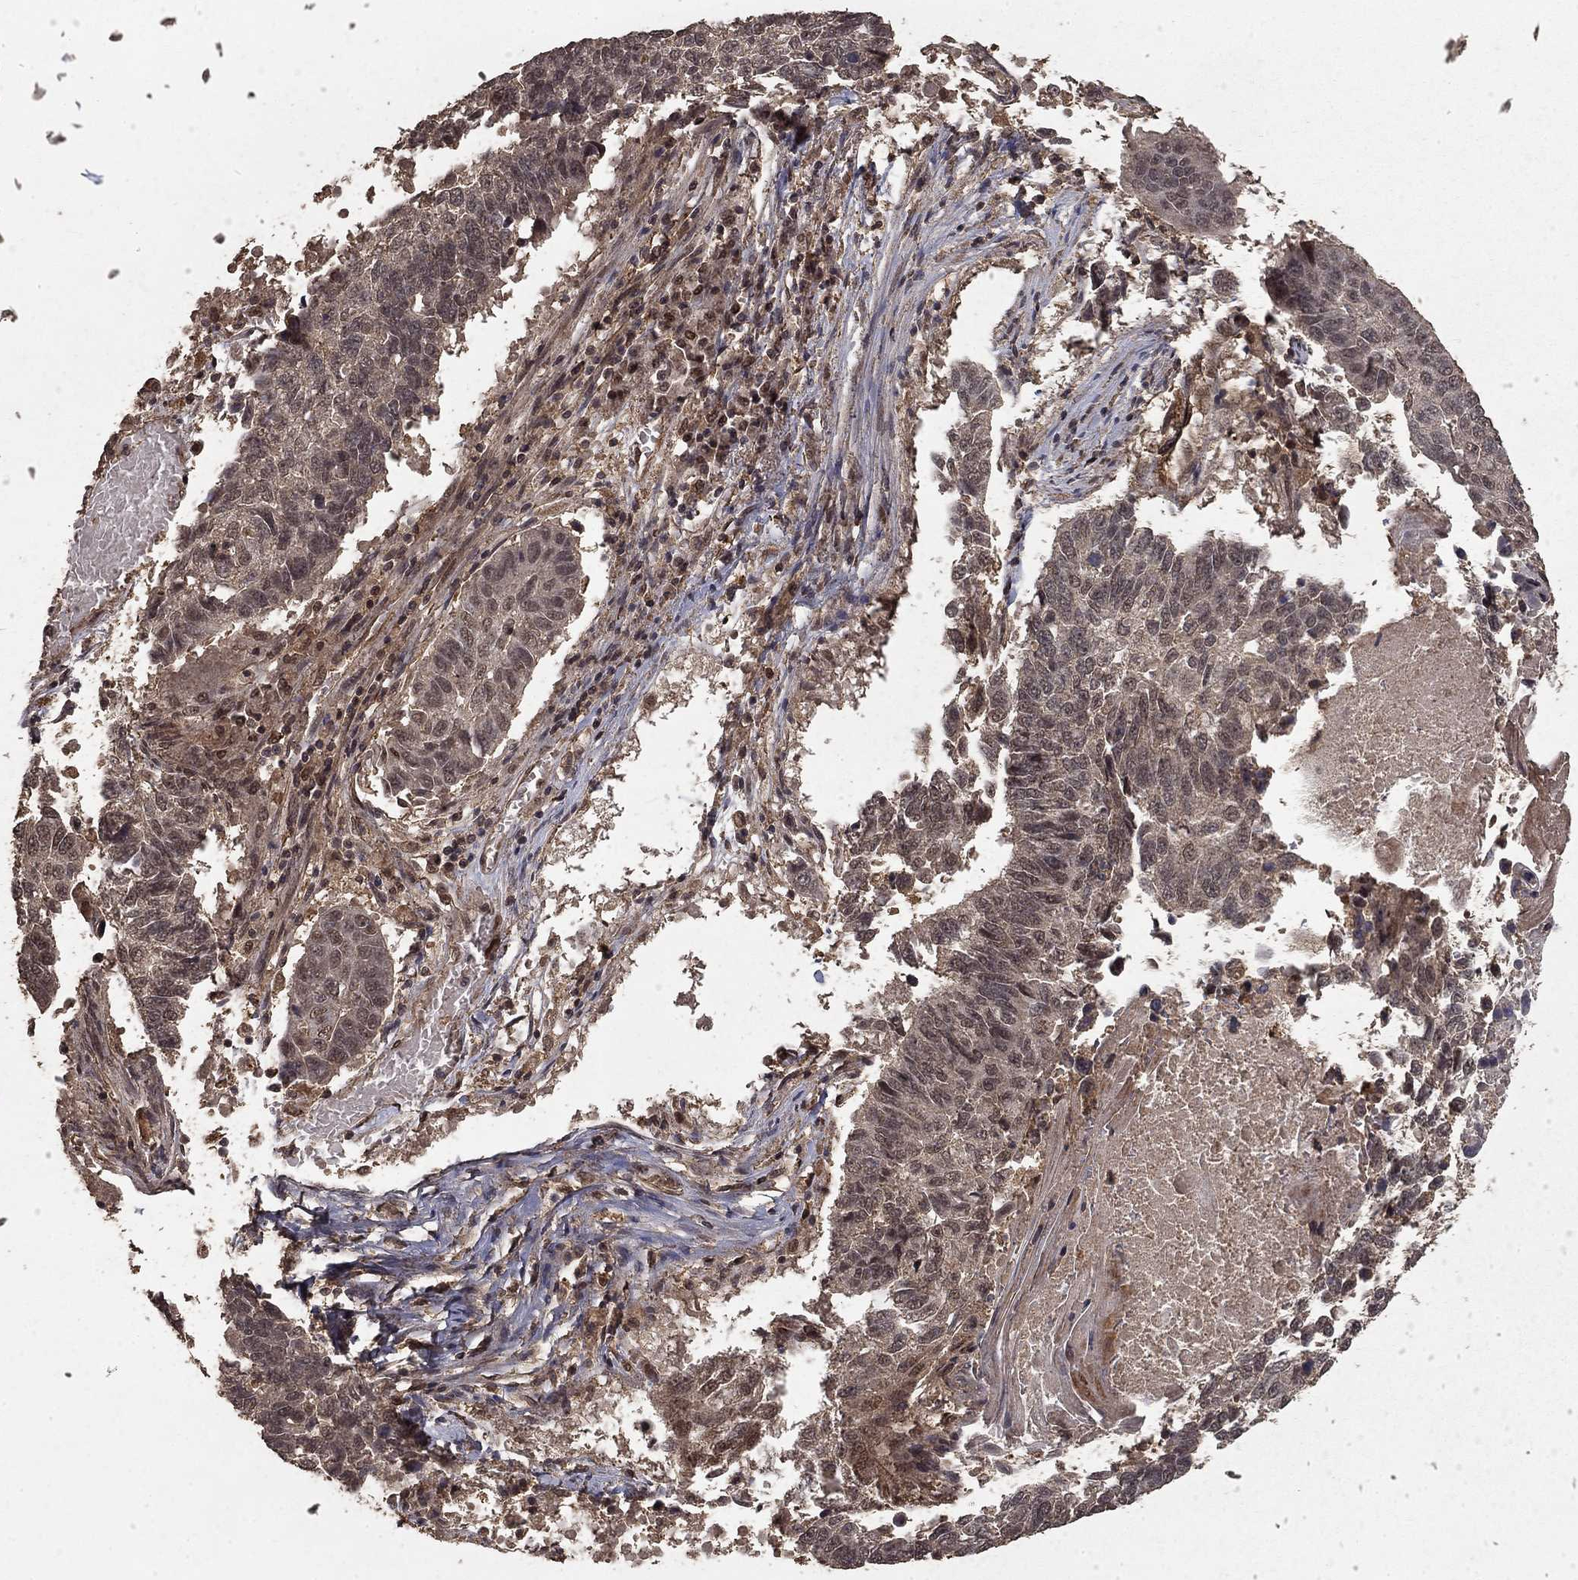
{"staining": {"intensity": "weak", "quantity": "25%-75%", "location": "cytoplasmic/membranous"}, "tissue": "lung cancer", "cell_type": "Tumor cells", "image_type": "cancer", "snomed": [{"axis": "morphology", "description": "Squamous cell carcinoma, NOS"}, {"axis": "topography", "description": "Lung"}], "caption": "High-power microscopy captured an immunohistochemistry (IHC) micrograph of lung cancer (squamous cell carcinoma), revealing weak cytoplasmic/membranous staining in approximately 25%-75% of tumor cells.", "gene": "PRDM1", "patient": {"sex": "male", "age": 73}}